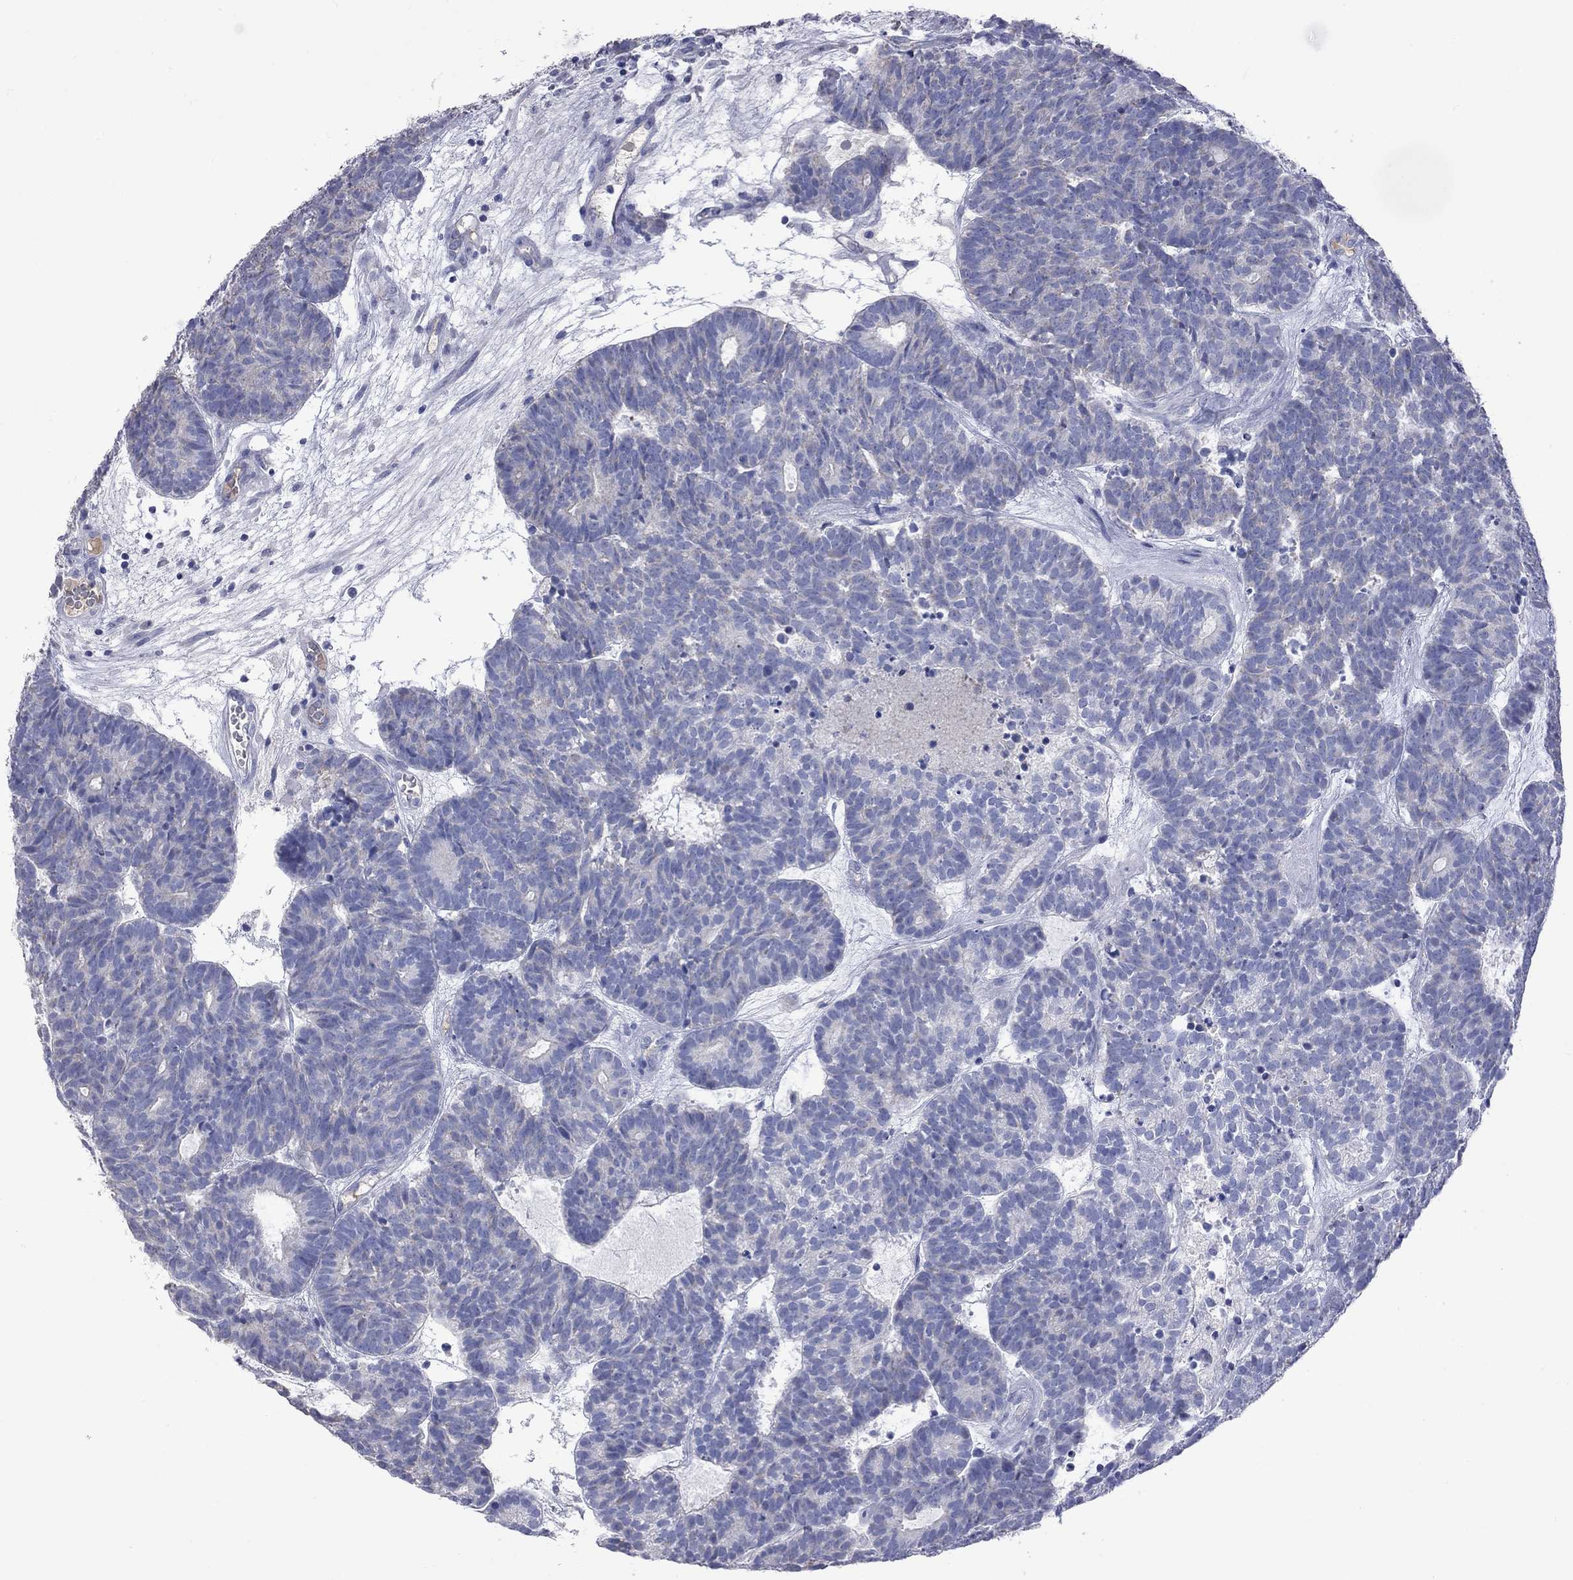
{"staining": {"intensity": "negative", "quantity": "none", "location": "none"}, "tissue": "head and neck cancer", "cell_type": "Tumor cells", "image_type": "cancer", "snomed": [{"axis": "morphology", "description": "Adenocarcinoma, NOS"}, {"axis": "topography", "description": "Head-Neck"}], "caption": "Immunohistochemical staining of human head and neck cancer displays no significant staining in tumor cells.", "gene": "KCND2", "patient": {"sex": "female", "age": 81}}